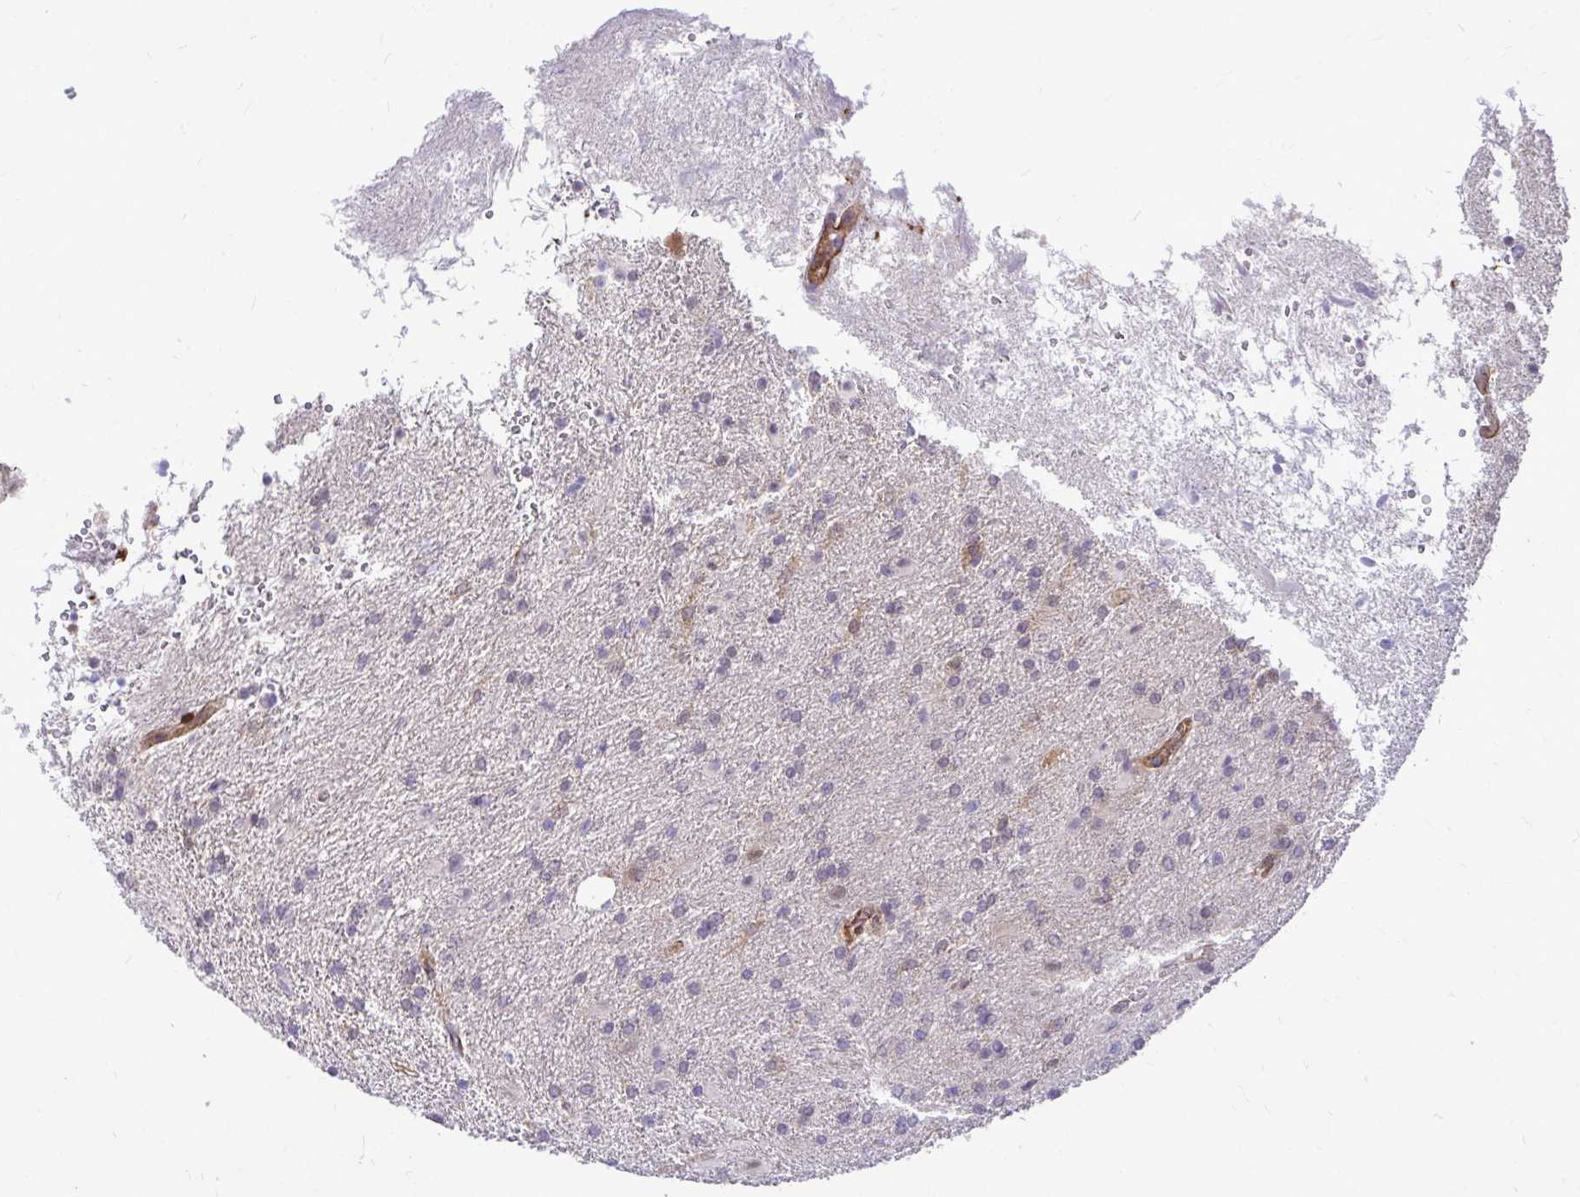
{"staining": {"intensity": "negative", "quantity": "none", "location": "none"}, "tissue": "glioma", "cell_type": "Tumor cells", "image_type": "cancer", "snomed": [{"axis": "morphology", "description": "Glioma, malignant, High grade"}, {"axis": "topography", "description": "Brain"}], "caption": "A photomicrograph of glioma stained for a protein reveals no brown staining in tumor cells.", "gene": "TRIP6", "patient": {"sex": "male", "age": 56}}